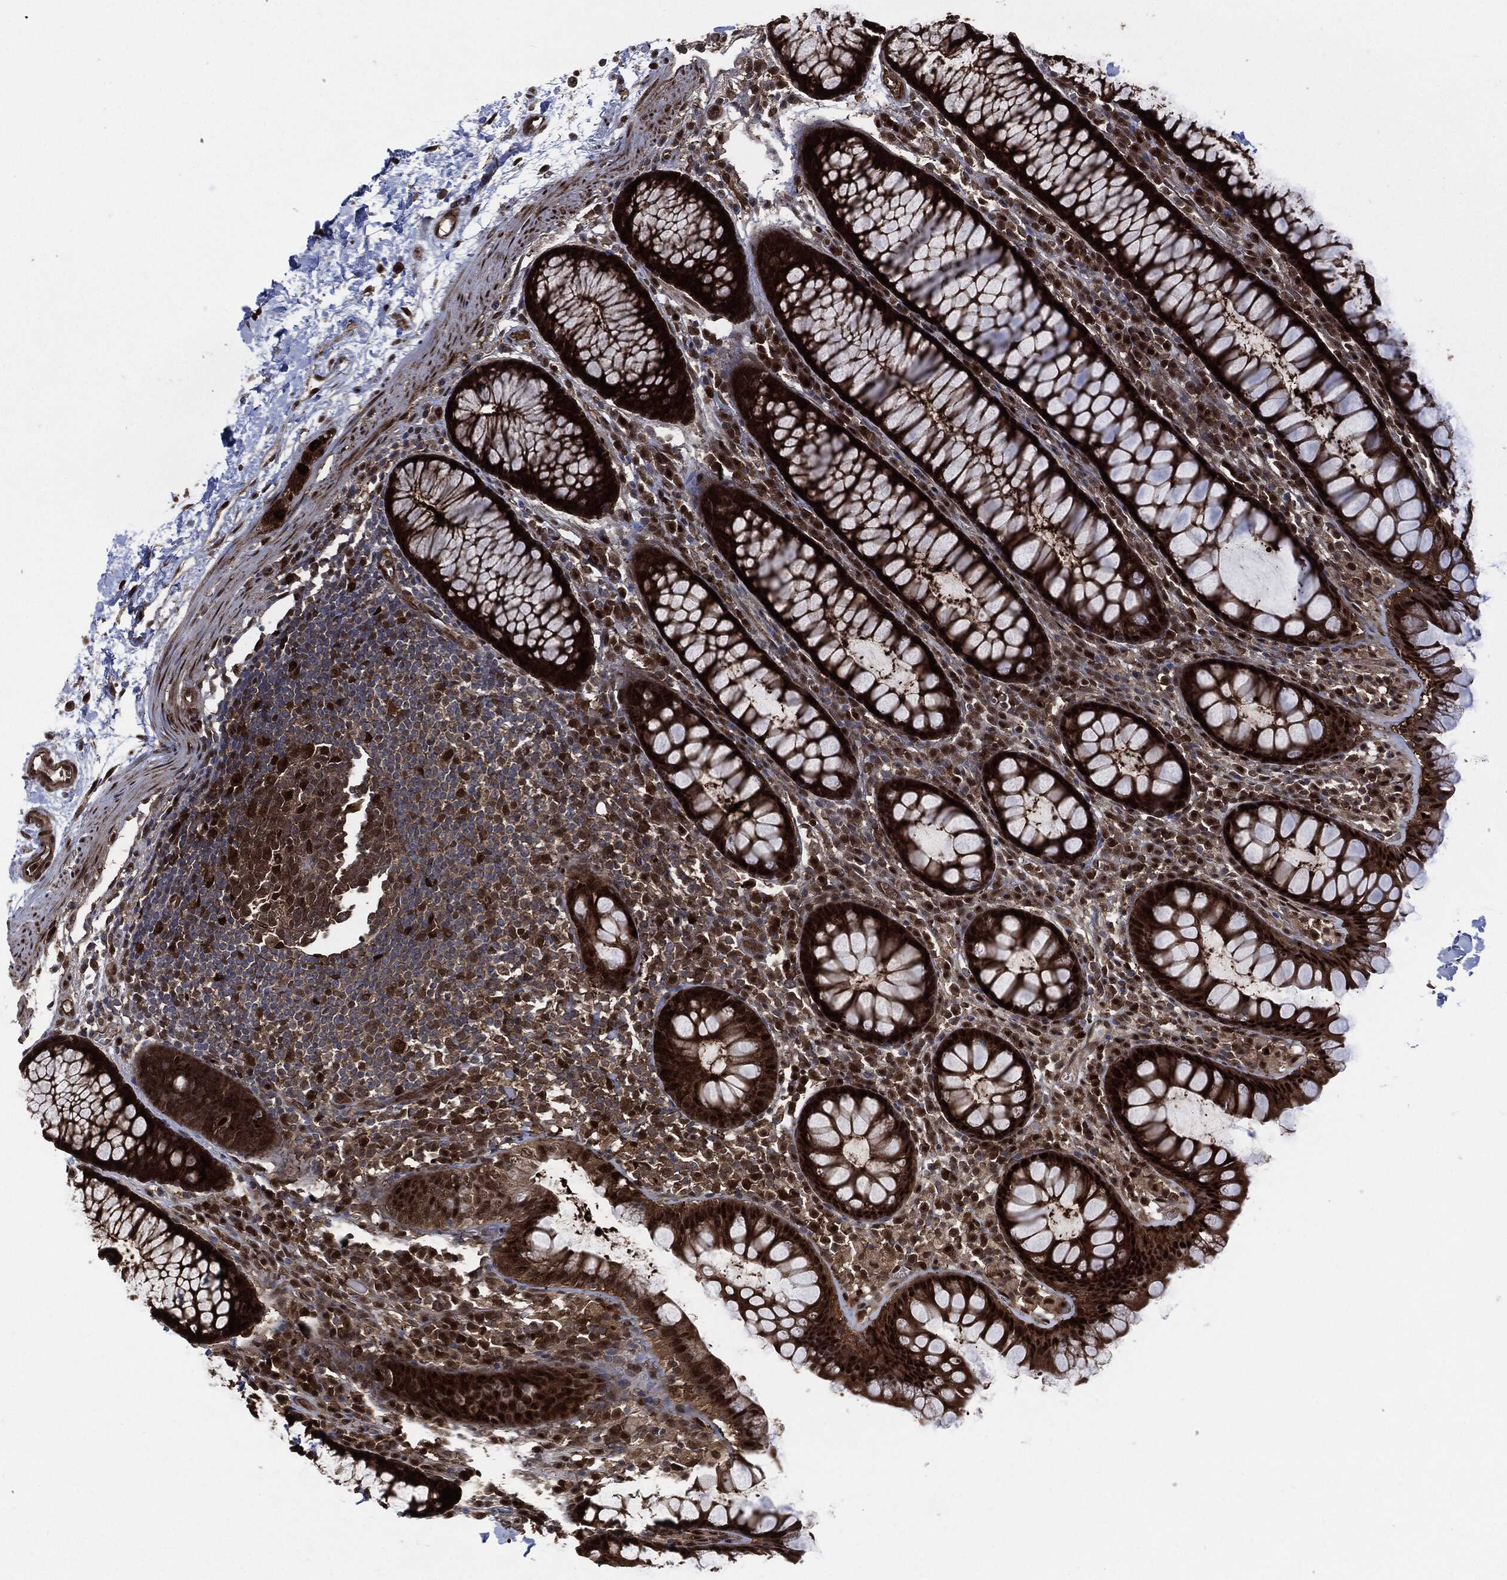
{"staining": {"intensity": "strong", "quantity": ">75%", "location": "nuclear"}, "tissue": "colon", "cell_type": "Endothelial cells", "image_type": "normal", "snomed": [{"axis": "morphology", "description": "Normal tissue, NOS"}, {"axis": "topography", "description": "Colon"}], "caption": "Endothelial cells exhibit high levels of strong nuclear staining in about >75% of cells in benign human colon. (DAB IHC, brown staining for protein, blue staining for nuclei).", "gene": "DCTN1", "patient": {"sex": "male", "age": 76}}